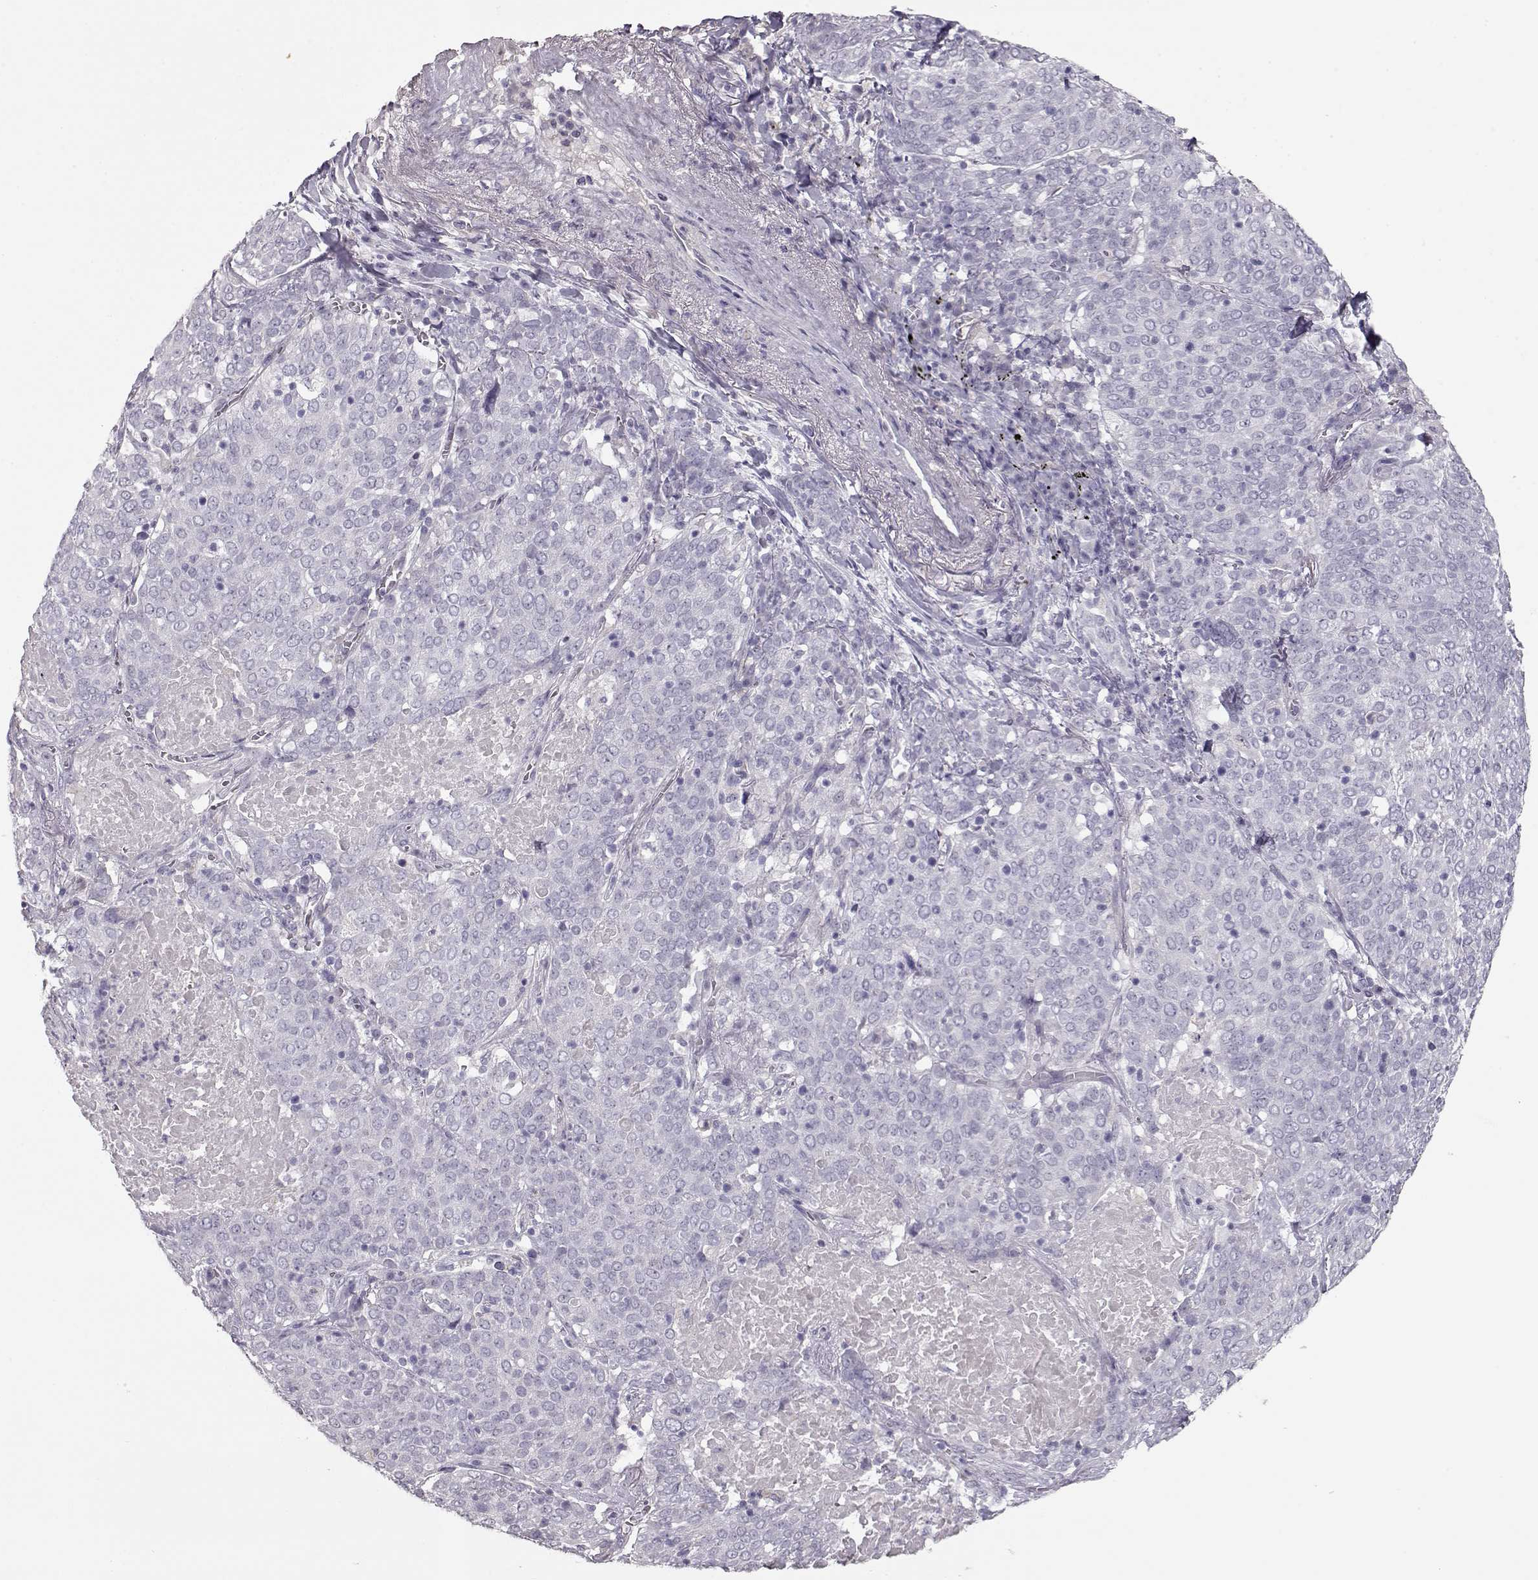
{"staining": {"intensity": "negative", "quantity": "none", "location": "none"}, "tissue": "lung cancer", "cell_type": "Tumor cells", "image_type": "cancer", "snomed": [{"axis": "morphology", "description": "Squamous cell carcinoma, NOS"}, {"axis": "topography", "description": "Lung"}], "caption": "Immunohistochemical staining of squamous cell carcinoma (lung) reveals no significant expression in tumor cells. The staining is performed using DAB brown chromogen with nuclei counter-stained in using hematoxylin.", "gene": "SLC18A1", "patient": {"sex": "male", "age": 82}}